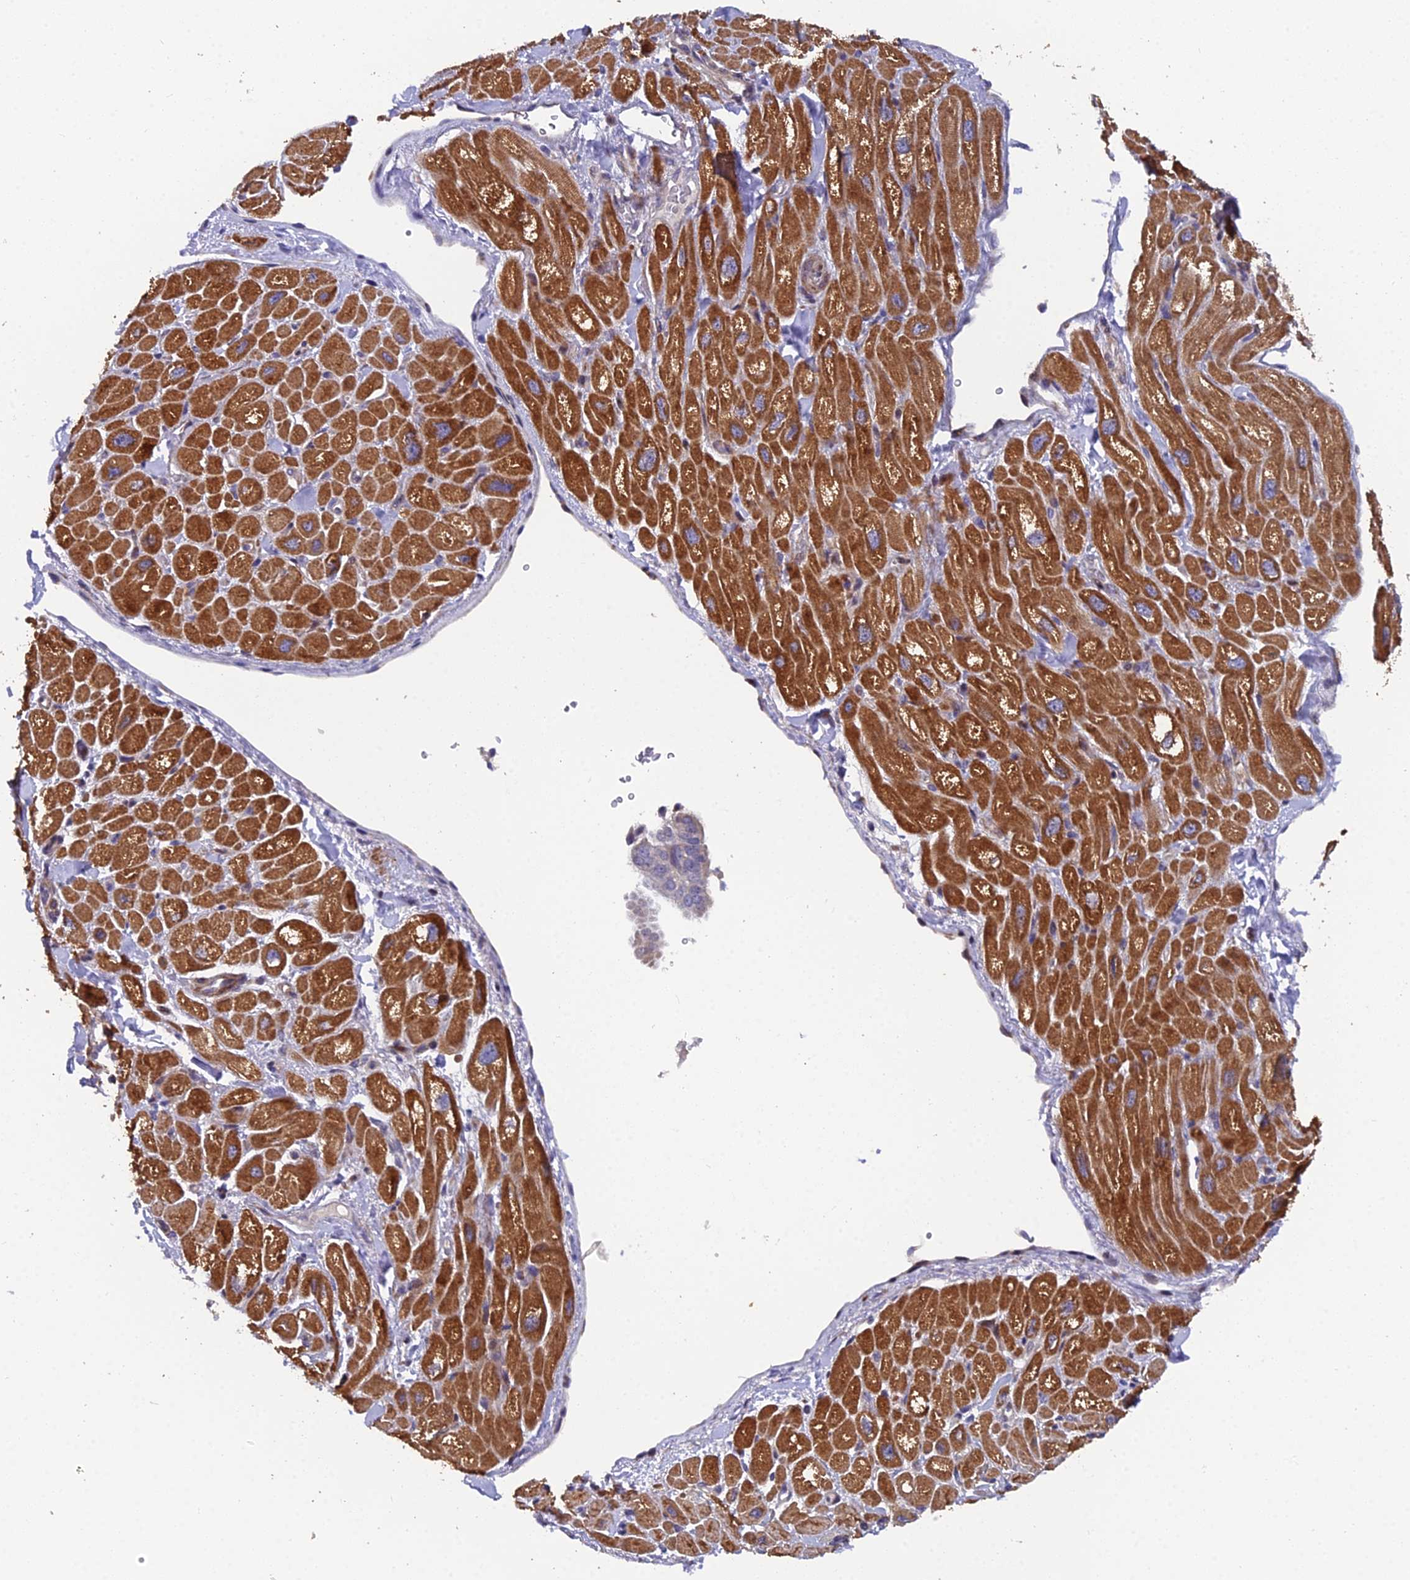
{"staining": {"intensity": "strong", "quantity": "25%-75%", "location": "cytoplasmic/membranous"}, "tissue": "heart muscle", "cell_type": "Cardiomyocytes", "image_type": "normal", "snomed": [{"axis": "morphology", "description": "Normal tissue, NOS"}, {"axis": "topography", "description": "Heart"}], "caption": "Unremarkable heart muscle was stained to show a protein in brown. There is high levels of strong cytoplasmic/membranous expression in approximately 25%-75% of cardiomyocytes. (DAB (3,3'-diaminobenzidine) = brown stain, brightfield microscopy at high magnification).", "gene": "RAB28", "patient": {"sex": "male", "age": 65}}